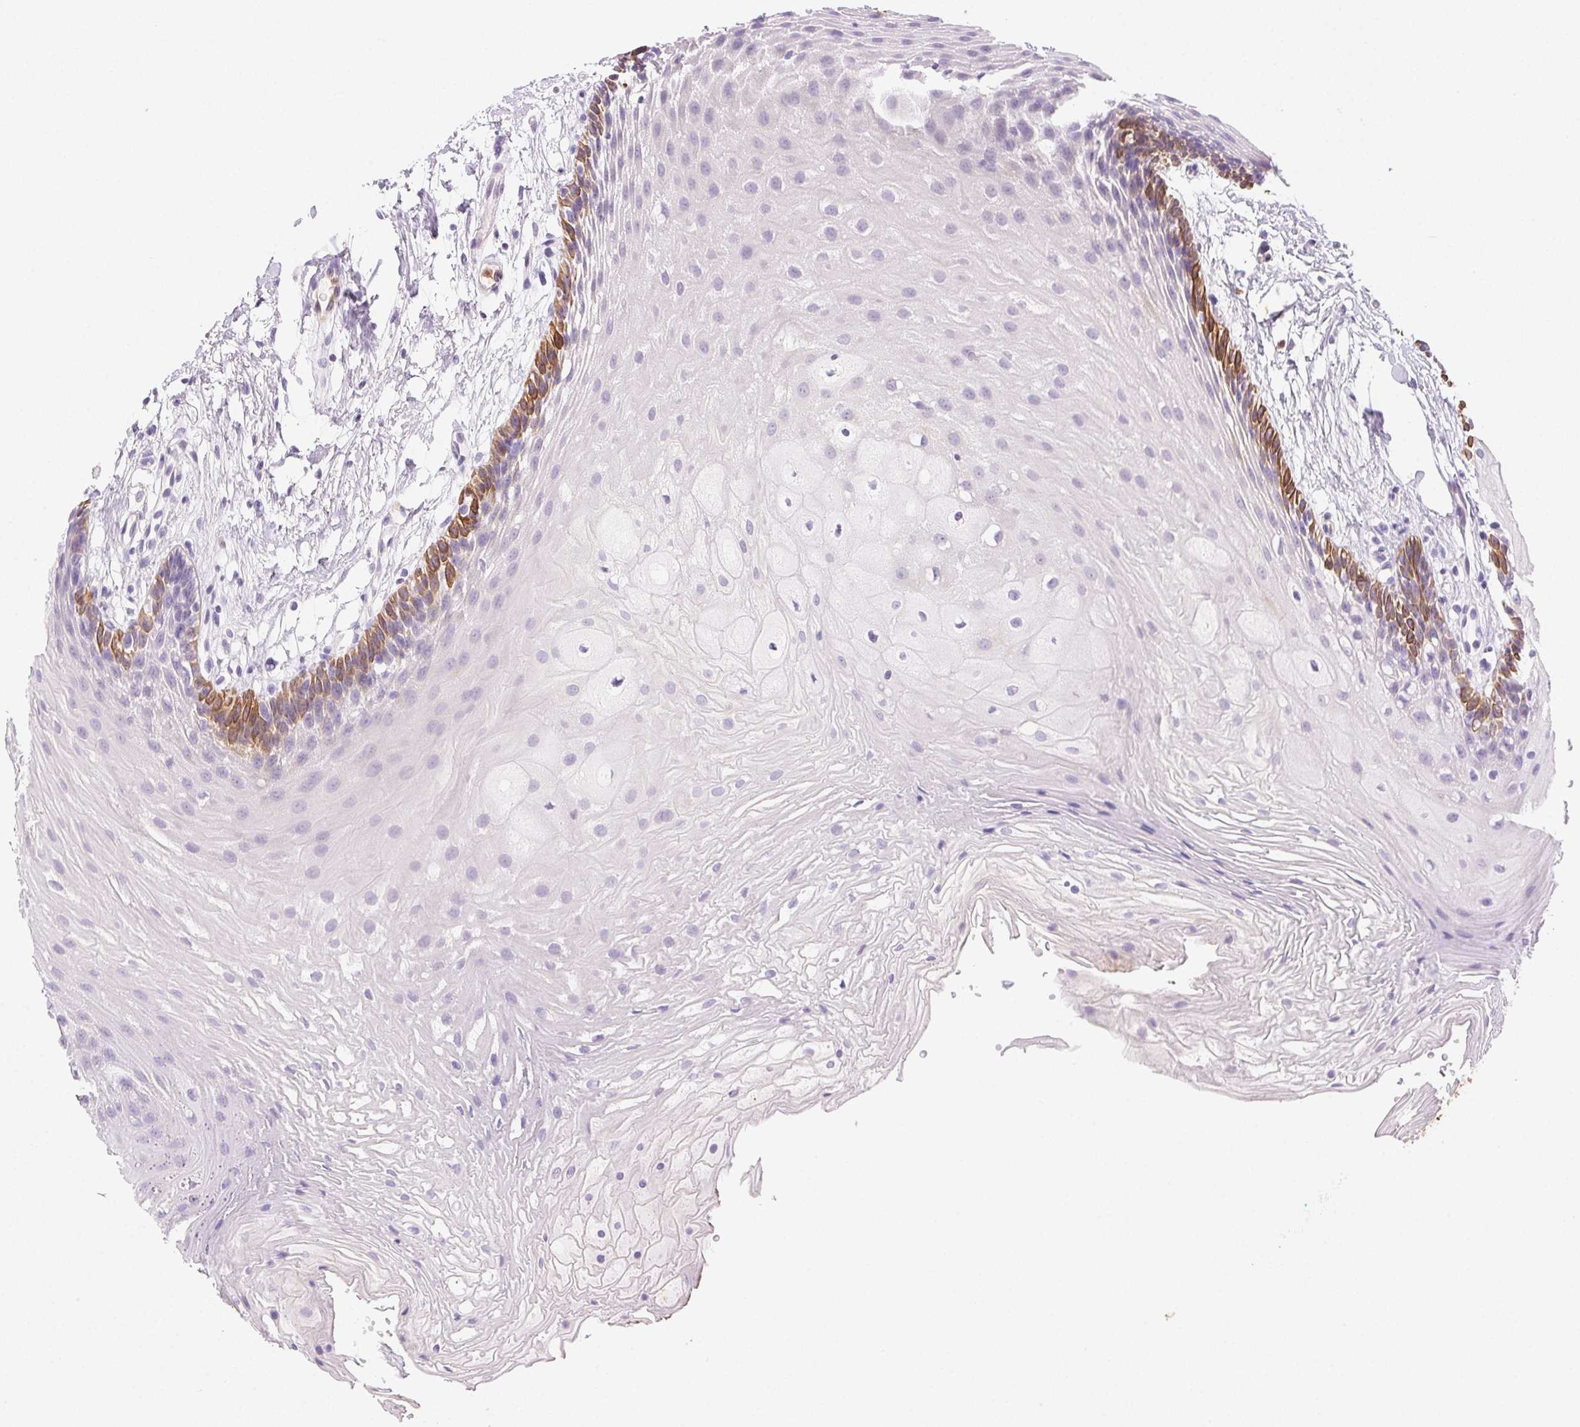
{"staining": {"intensity": "moderate", "quantity": "<25%", "location": "cytoplasmic/membranous"}, "tissue": "oral mucosa", "cell_type": "Squamous epithelial cells", "image_type": "normal", "snomed": [{"axis": "morphology", "description": "Normal tissue, NOS"}, {"axis": "morphology", "description": "Squamous cell carcinoma, NOS"}, {"axis": "topography", "description": "Oral tissue"}, {"axis": "topography", "description": "Tounge, NOS"}, {"axis": "topography", "description": "Head-Neck"}], "caption": "A histopathology image of oral mucosa stained for a protein displays moderate cytoplasmic/membranous brown staining in squamous epithelial cells. (IHC, brightfield microscopy, high magnification).", "gene": "TMEM45A", "patient": {"sex": "male", "age": 62}}